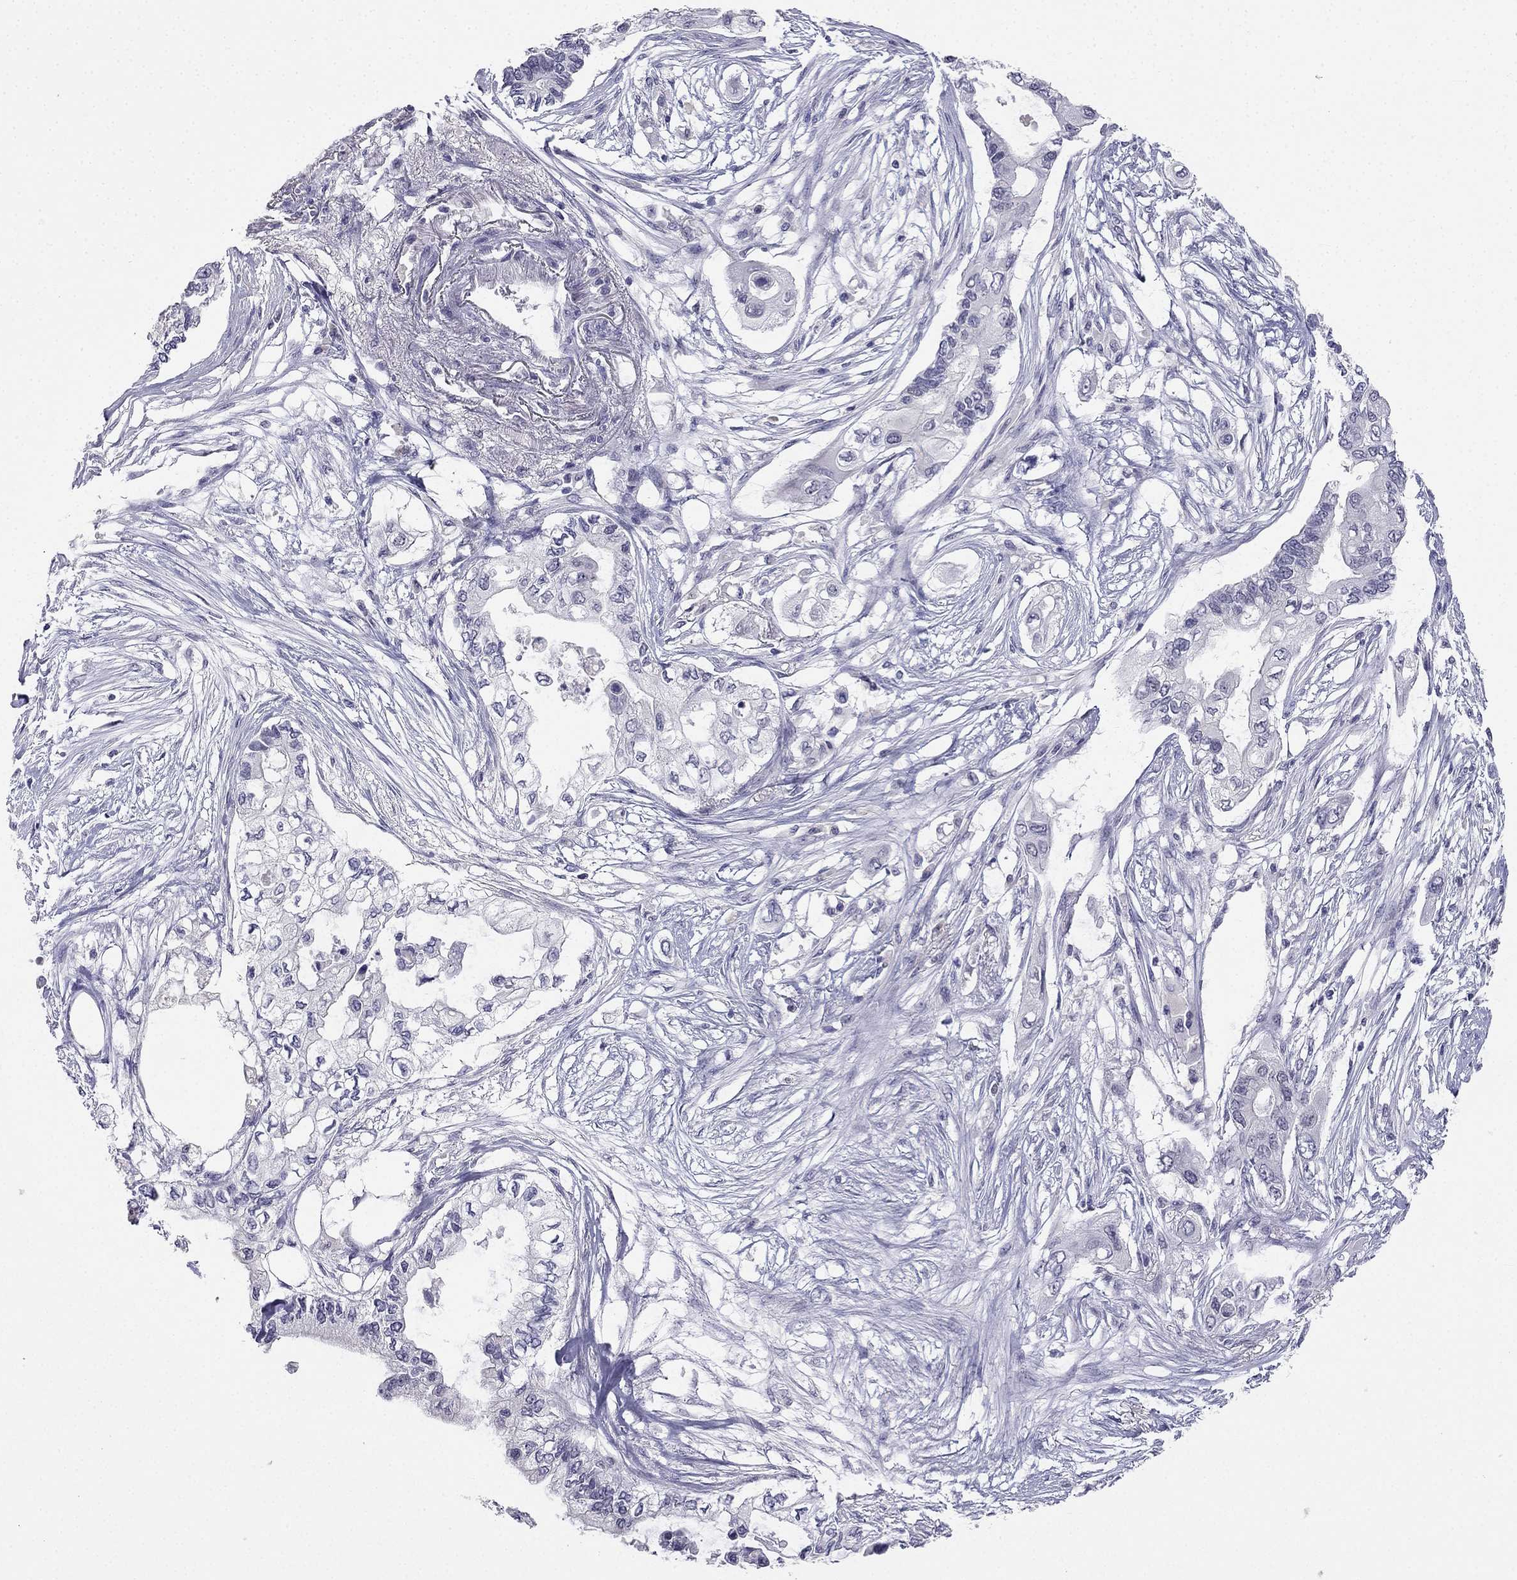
{"staining": {"intensity": "negative", "quantity": "none", "location": "none"}, "tissue": "pancreatic cancer", "cell_type": "Tumor cells", "image_type": "cancer", "snomed": [{"axis": "morphology", "description": "Adenocarcinoma, NOS"}, {"axis": "topography", "description": "Pancreas"}], "caption": "IHC of human pancreatic cancer (adenocarcinoma) exhibits no staining in tumor cells. (Stains: DAB immunohistochemistry (IHC) with hematoxylin counter stain, Microscopy: brightfield microscopy at high magnification).", "gene": "C16orf89", "patient": {"sex": "female", "age": 63}}